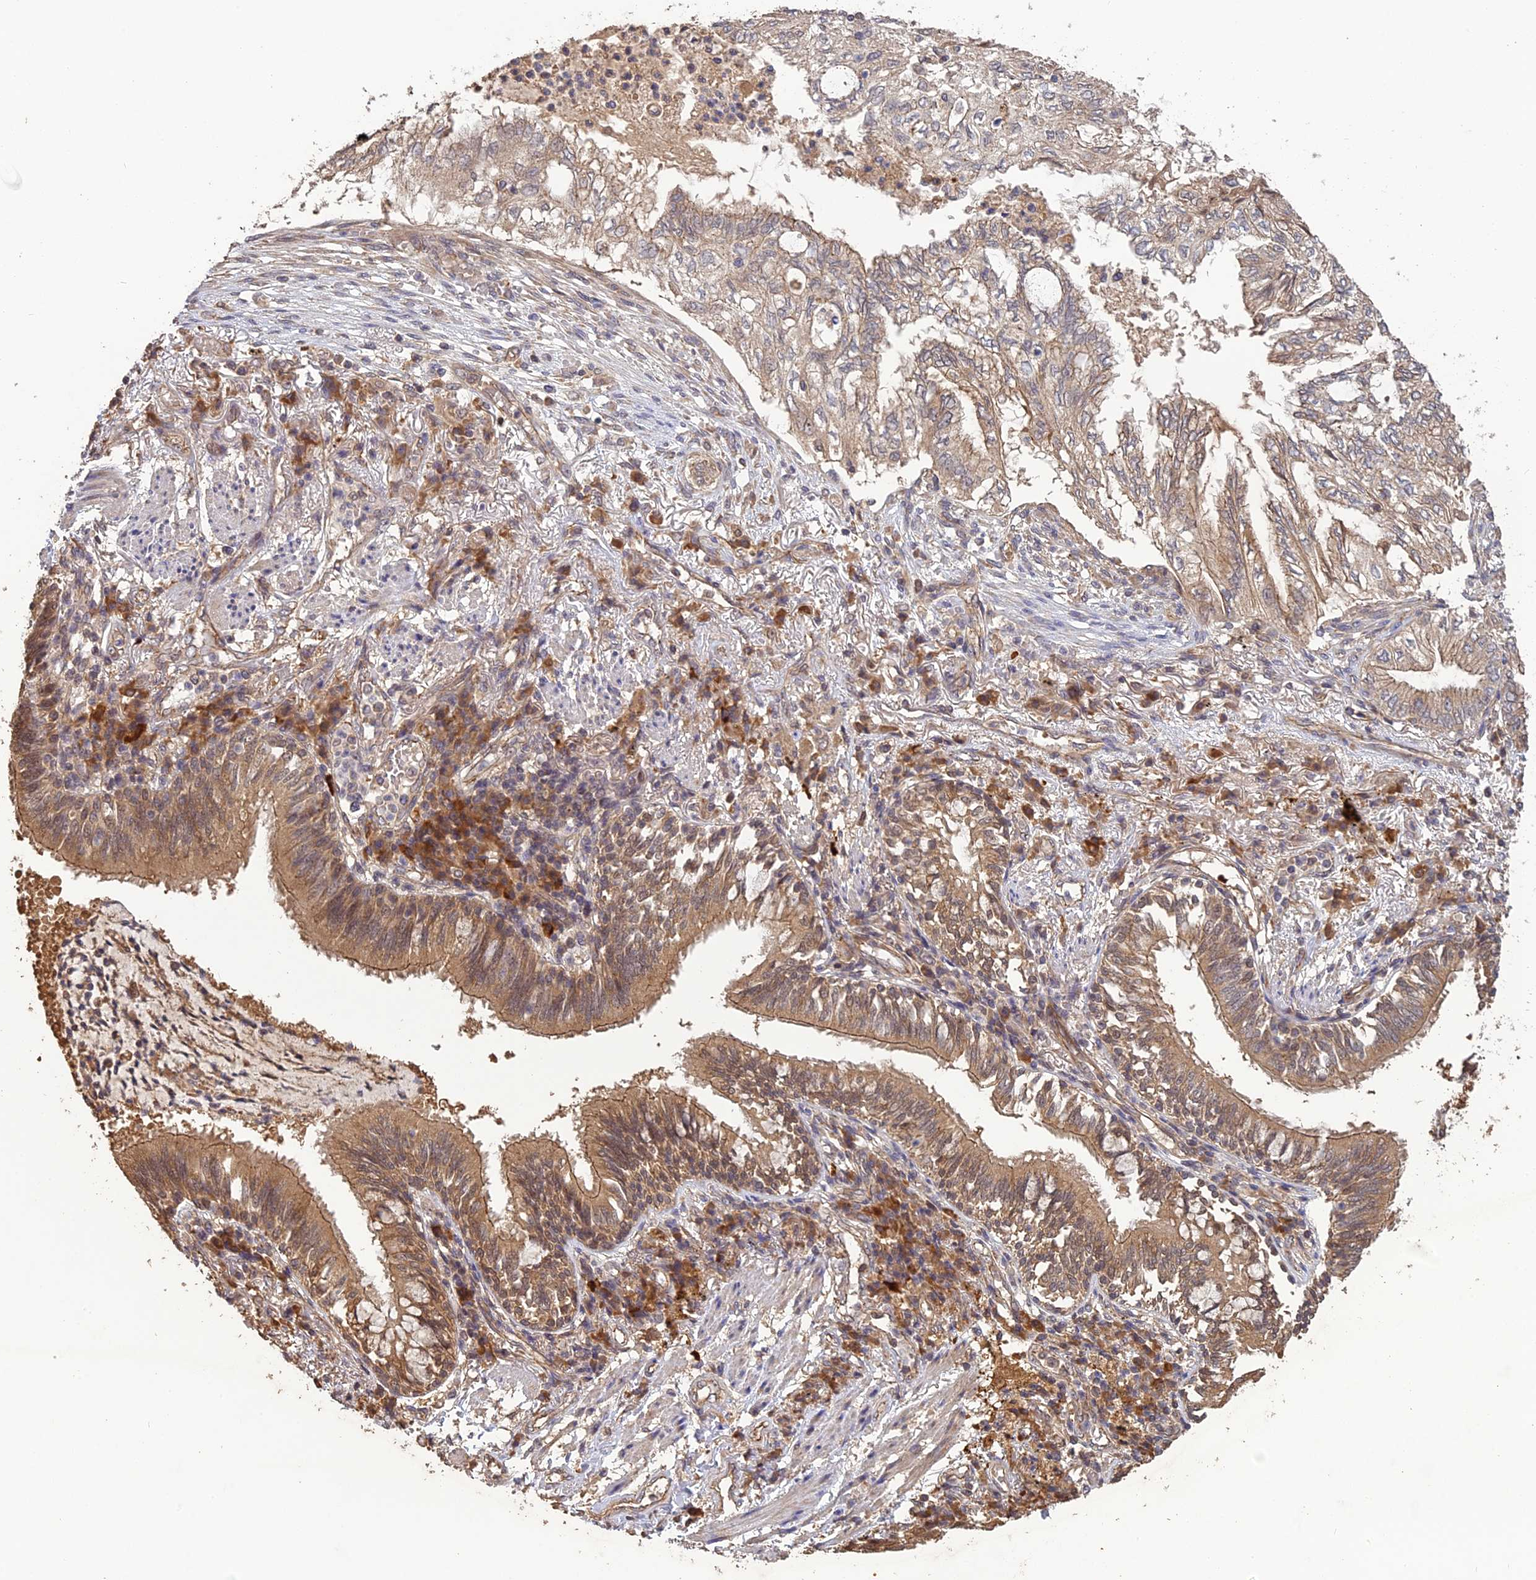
{"staining": {"intensity": "moderate", "quantity": "25%-75%", "location": "cytoplasmic/membranous"}, "tissue": "lung cancer", "cell_type": "Tumor cells", "image_type": "cancer", "snomed": [{"axis": "morphology", "description": "Adenocarcinoma, NOS"}, {"axis": "topography", "description": "Lung"}], "caption": "A micrograph of human adenocarcinoma (lung) stained for a protein shows moderate cytoplasmic/membranous brown staining in tumor cells. The protein of interest is shown in brown color, while the nuclei are stained blue.", "gene": "ARHGAP40", "patient": {"sex": "female", "age": 70}}